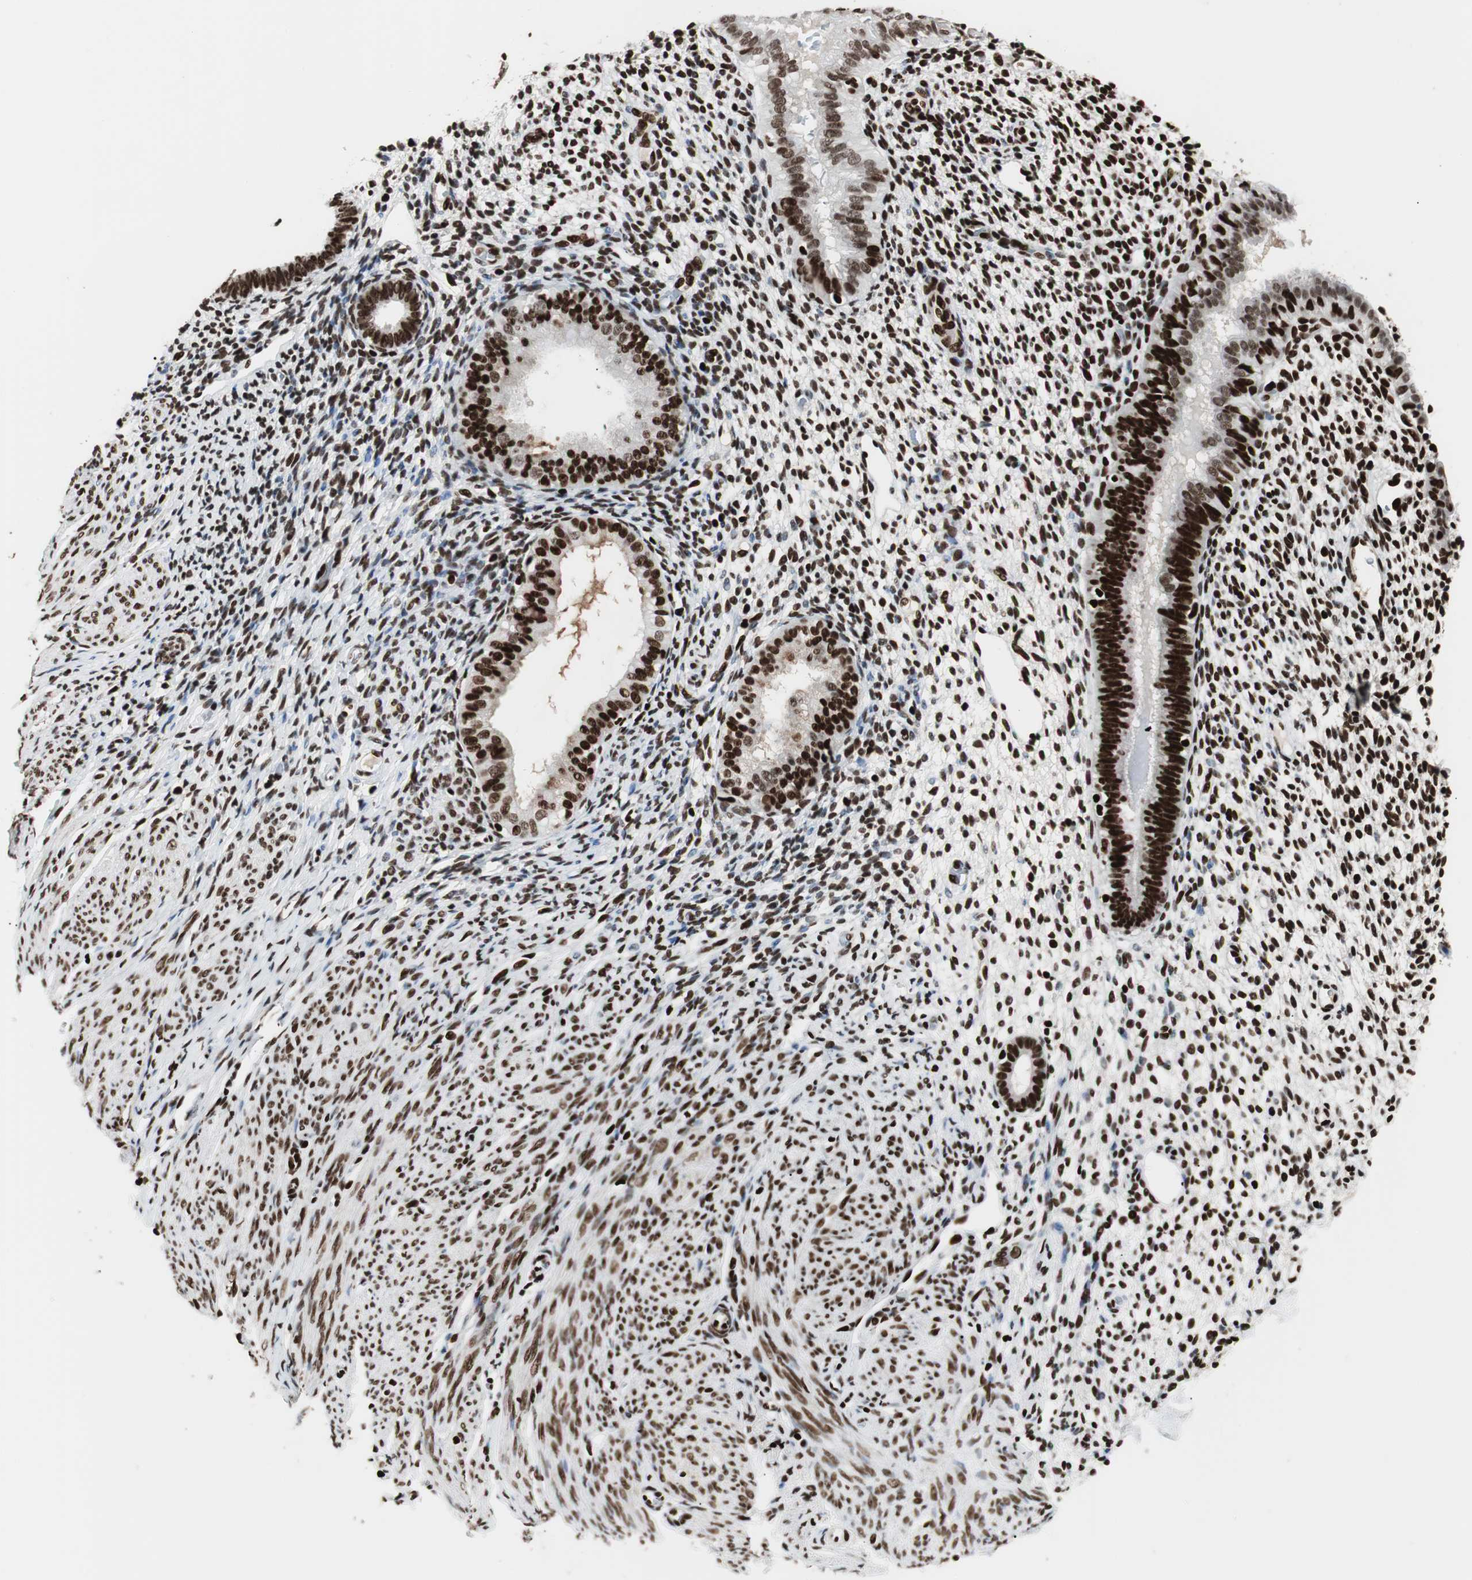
{"staining": {"intensity": "strong", "quantity": ">75%", "location": "nuclear"}, "tissue": "endometrium", "cell_type": "Cells in endometrial stroma", "image_type": "normal", "snomed": [{"axis": "morphology", "description": "Normal tissue, NOS"}, {"axis": "topography", "description": "Endometrium"}], "caption": "Approximately >75% of cells in endometrial stroma in benign endometrium exhibit strong nuclear protein positivity as visualized by brown immunohistochemical staining.", "gene": "MTA2", "patient": {"sex": "female", "age": 61}}